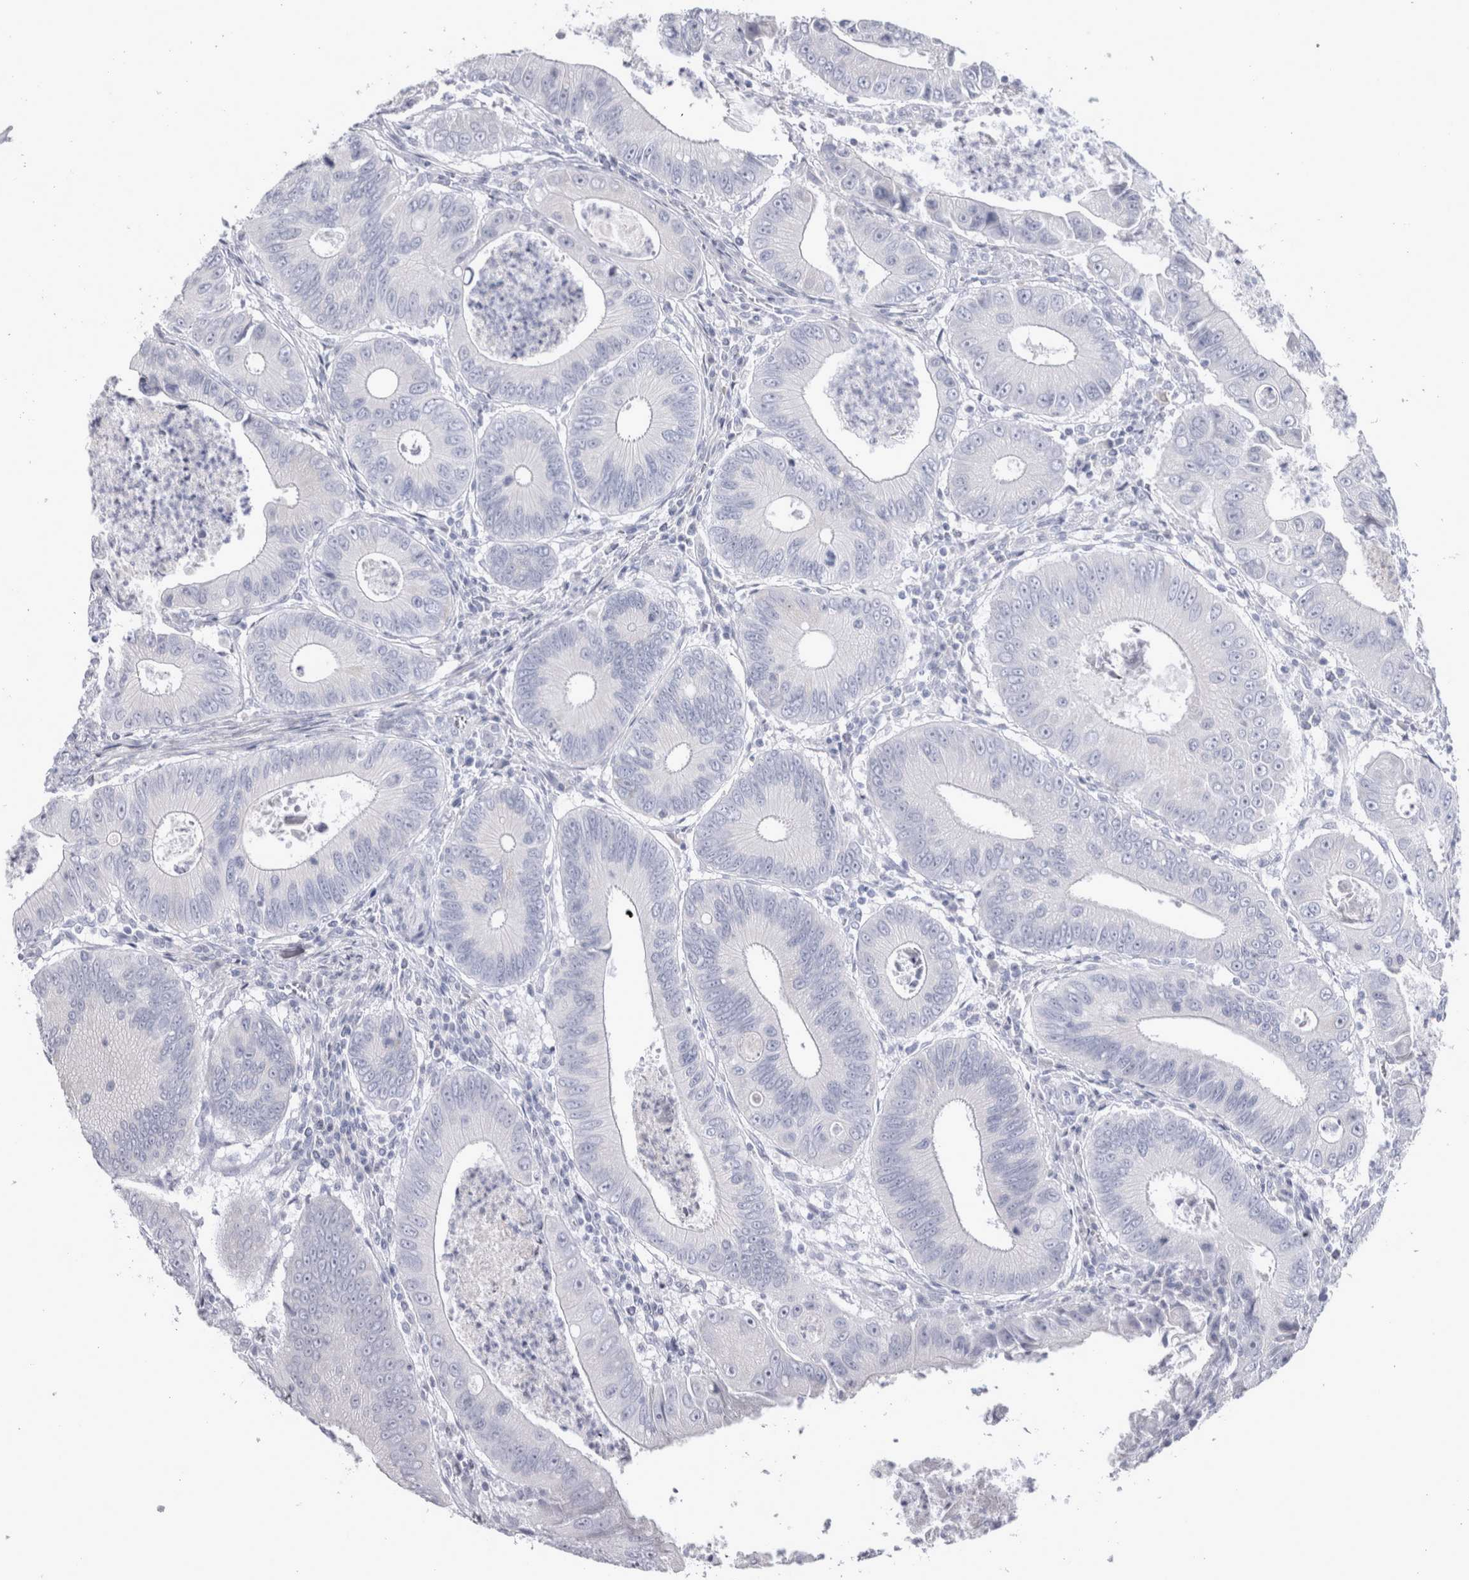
{"staining": {"intensity": "negative", "quantity": "none", "location": "none"}, "tissue": "colorectal cancer", "cell_type": "Tumor cells", "image_type": "cancer", "snomed": [{"axis": "morphology", "description": "Inflammation, NOS"}, {"axis": "morphology", "description": "Adenocarcinoma, NOS"}, {"axis": "topography", "description": "Colon"}], "caption": "Histopathology image shows no protein expression in tumor cells of colorectal cancer tissue.", "gene": "MSMB", "patient": {"sex": "male", "age": 72}}